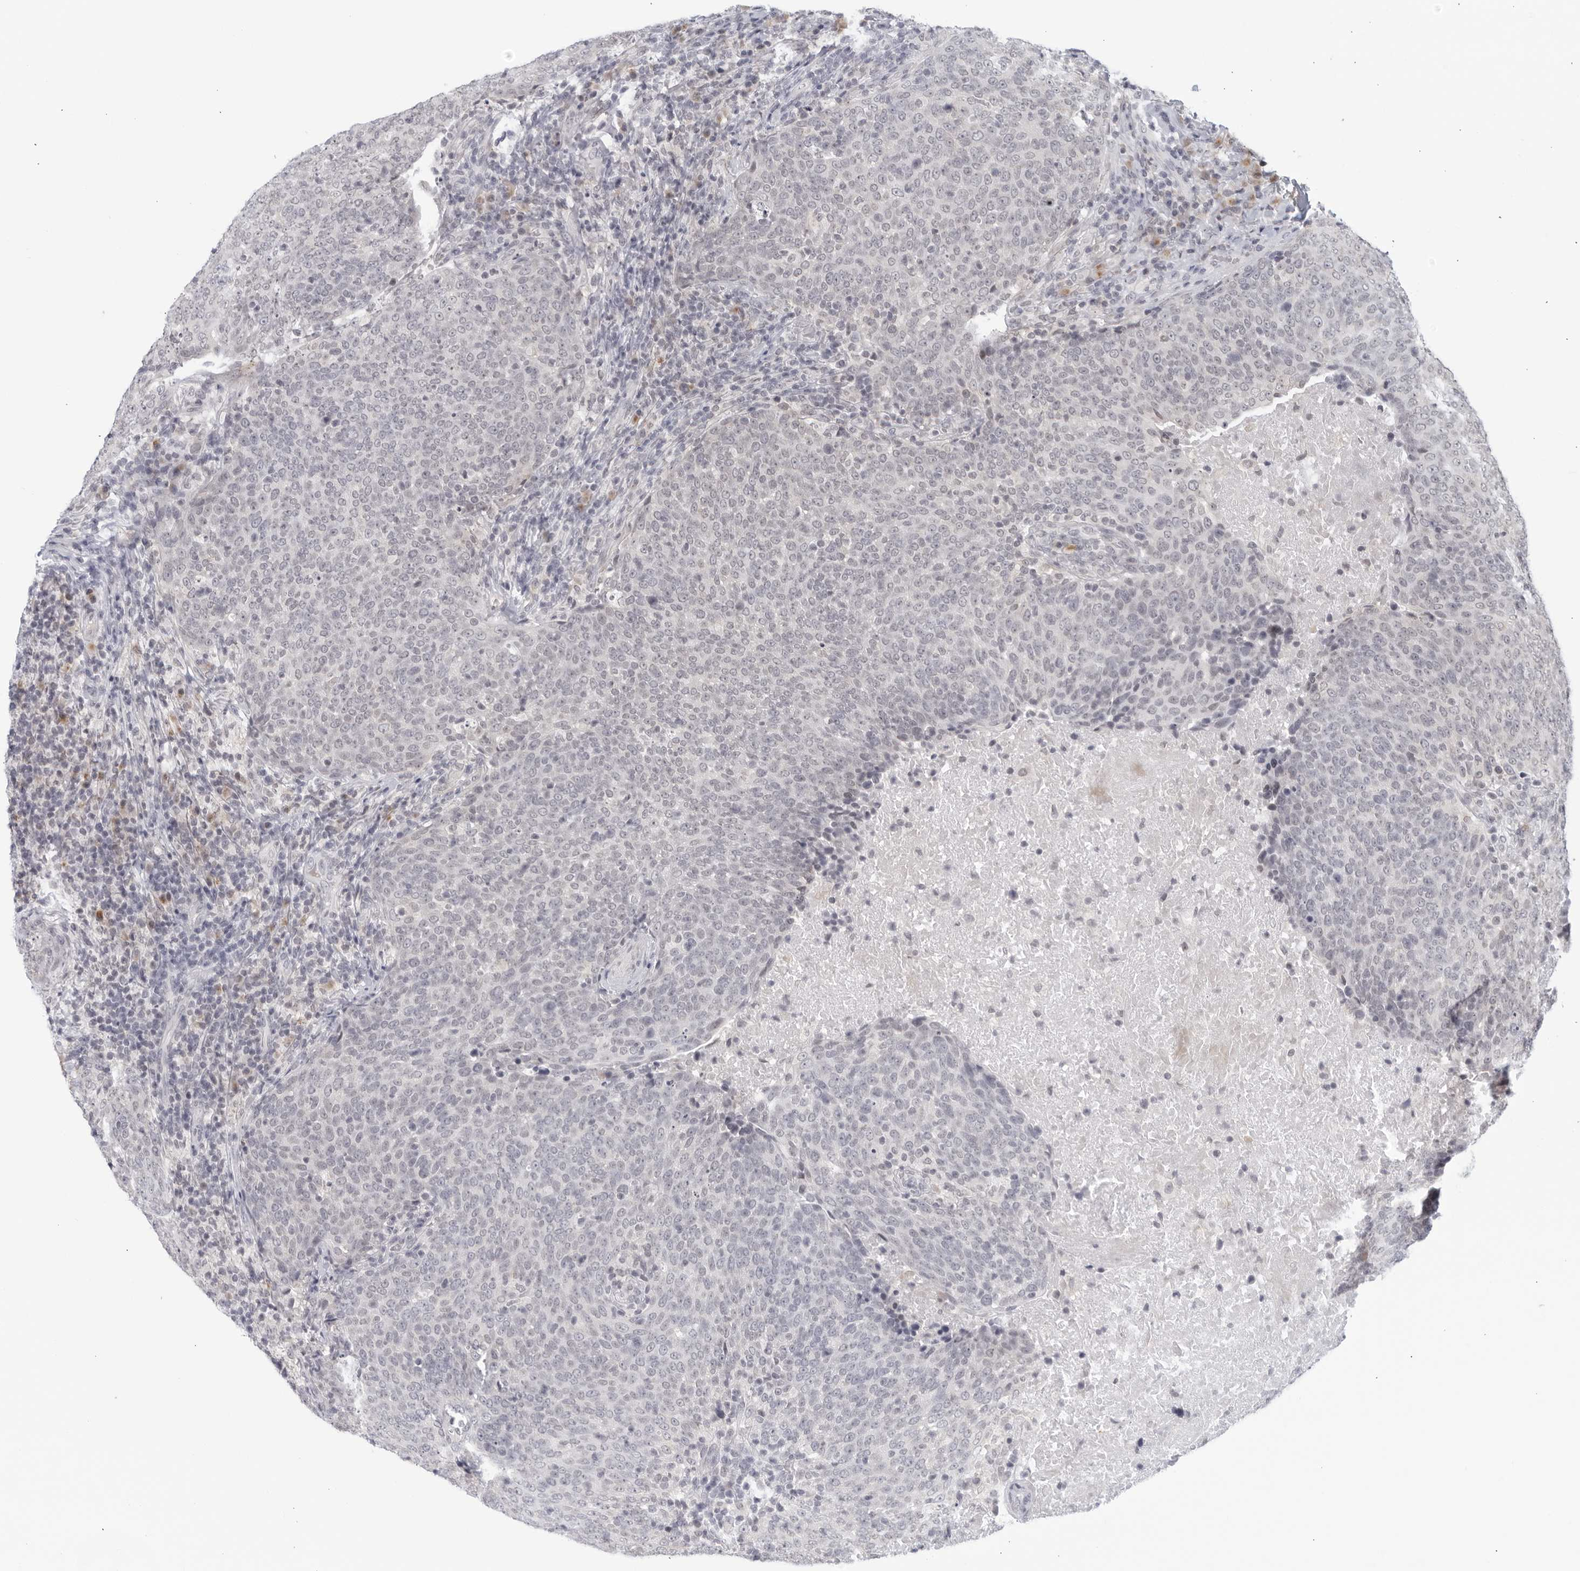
{"staining": {"intensity": "negative", "quantity": "none", "location": "none"}, "tissue": "head and neck cancer", "cell_type": "Tumor cells", "image_type": "cancer", "snomed": [{"axis": "morphology", "description": "Squamous cell carcinoma, NOS"}, {"axis": "morphology", "description": "Squamous cell carcinoma, metastatic, NOS"}, {"axis": "topography", "description": "Lymph node"}, {"axis": "topography", "description": "Head-Neck"}], "caption": "This is an IHC photomicrograph of head and neck squamous cell carcinoma. There is no expression in tumor cells.", "gene": "WDTC1", "patient": {"sex": "male", "age": 62}}